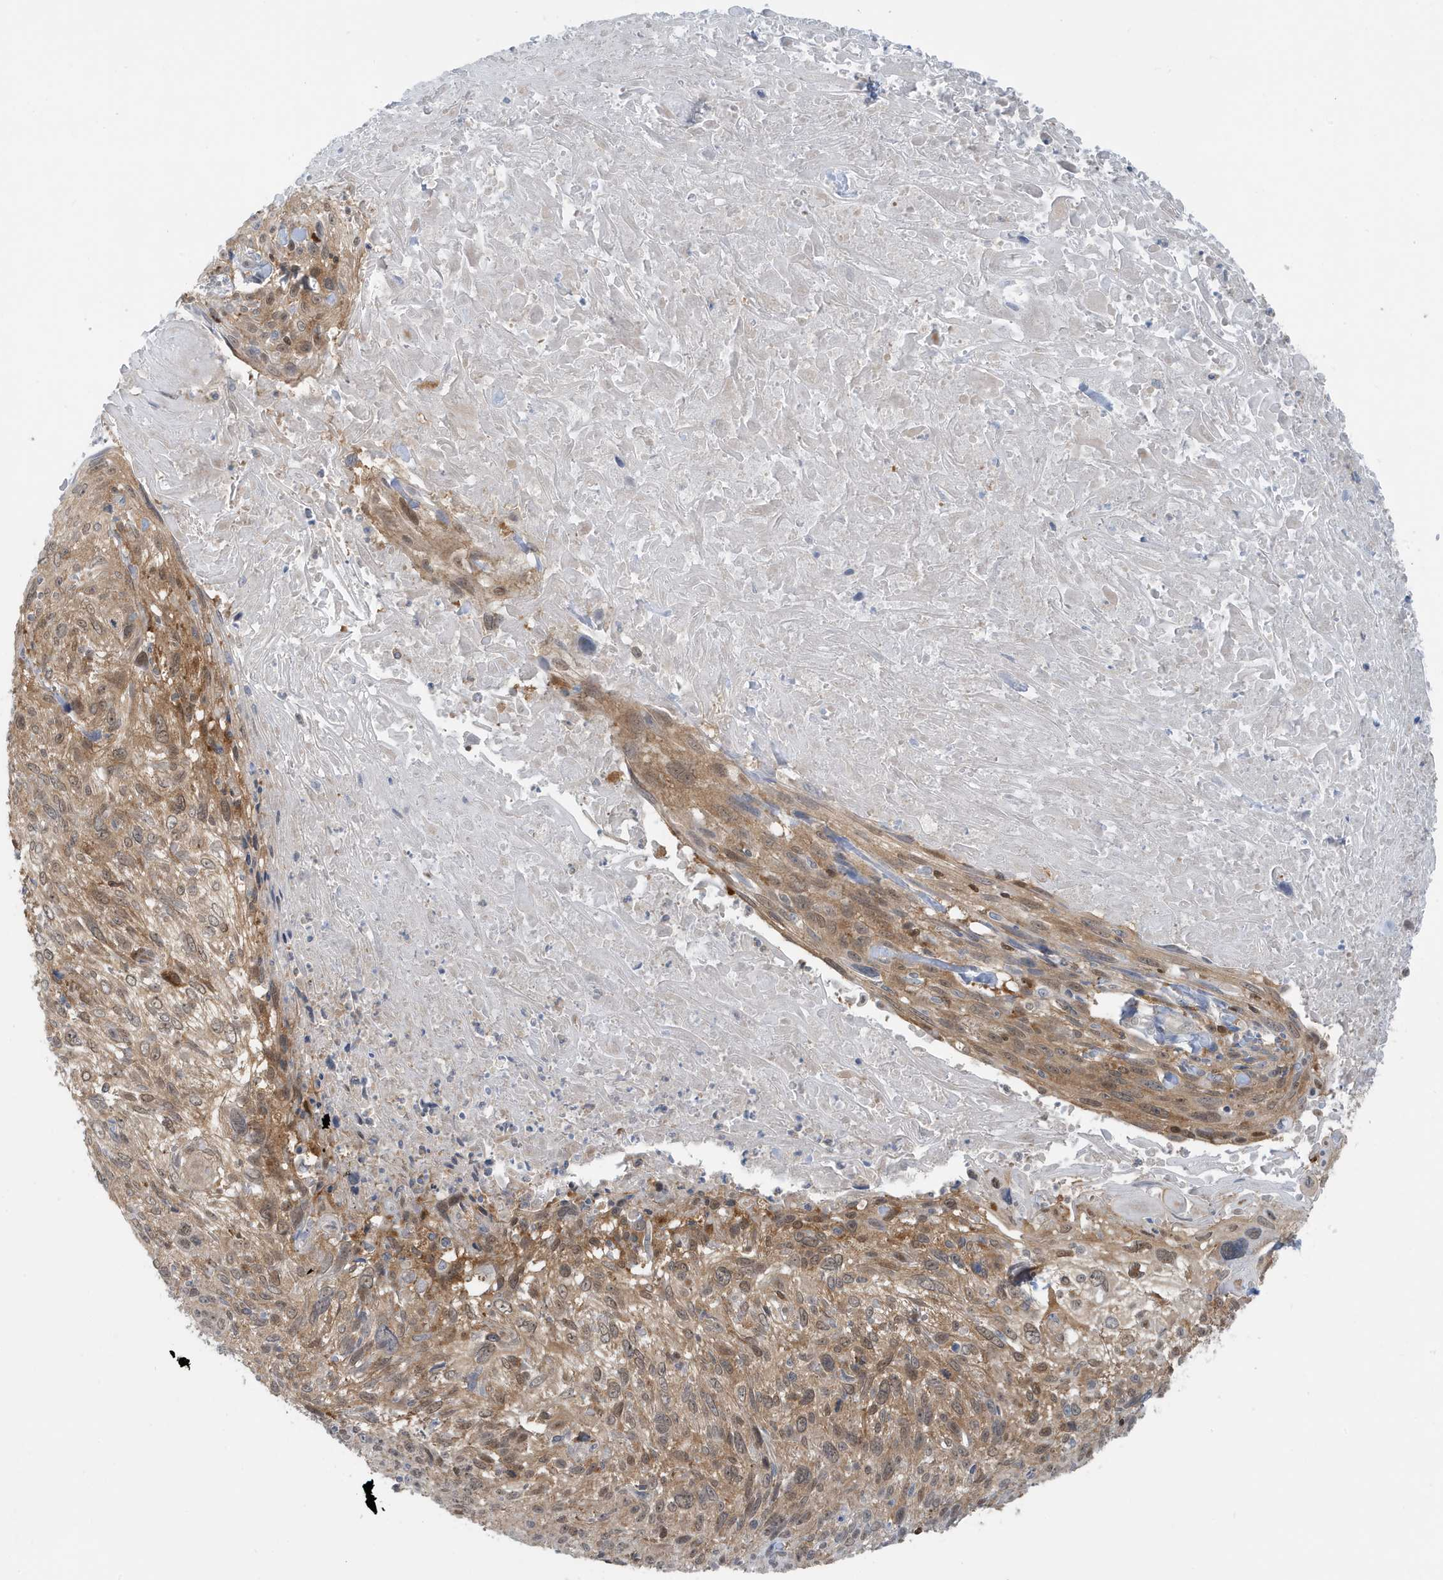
{"staining": {"intensity": "weak", "quantity": "25%-75%", "location": "cytoplasmic/membranous,nuclear"}, "tissue": "cervical cancer", "cell_type": "Tumor cells", "image_type": "cancer", "snomed": [{"axis": "morphology", "description": "Squamous cell carcinoma, NOS"}, {"axis": "topography", "description": "Cervix"}], "caption": "This is an image of immunohistochemistry (IHC) staining of cervical cancer, which shows weak staining in the cytoplasmic/membranous and nuclear of tumor cells.", "gene": "OGA", "patient": {"sex": "female", "age": 51}}